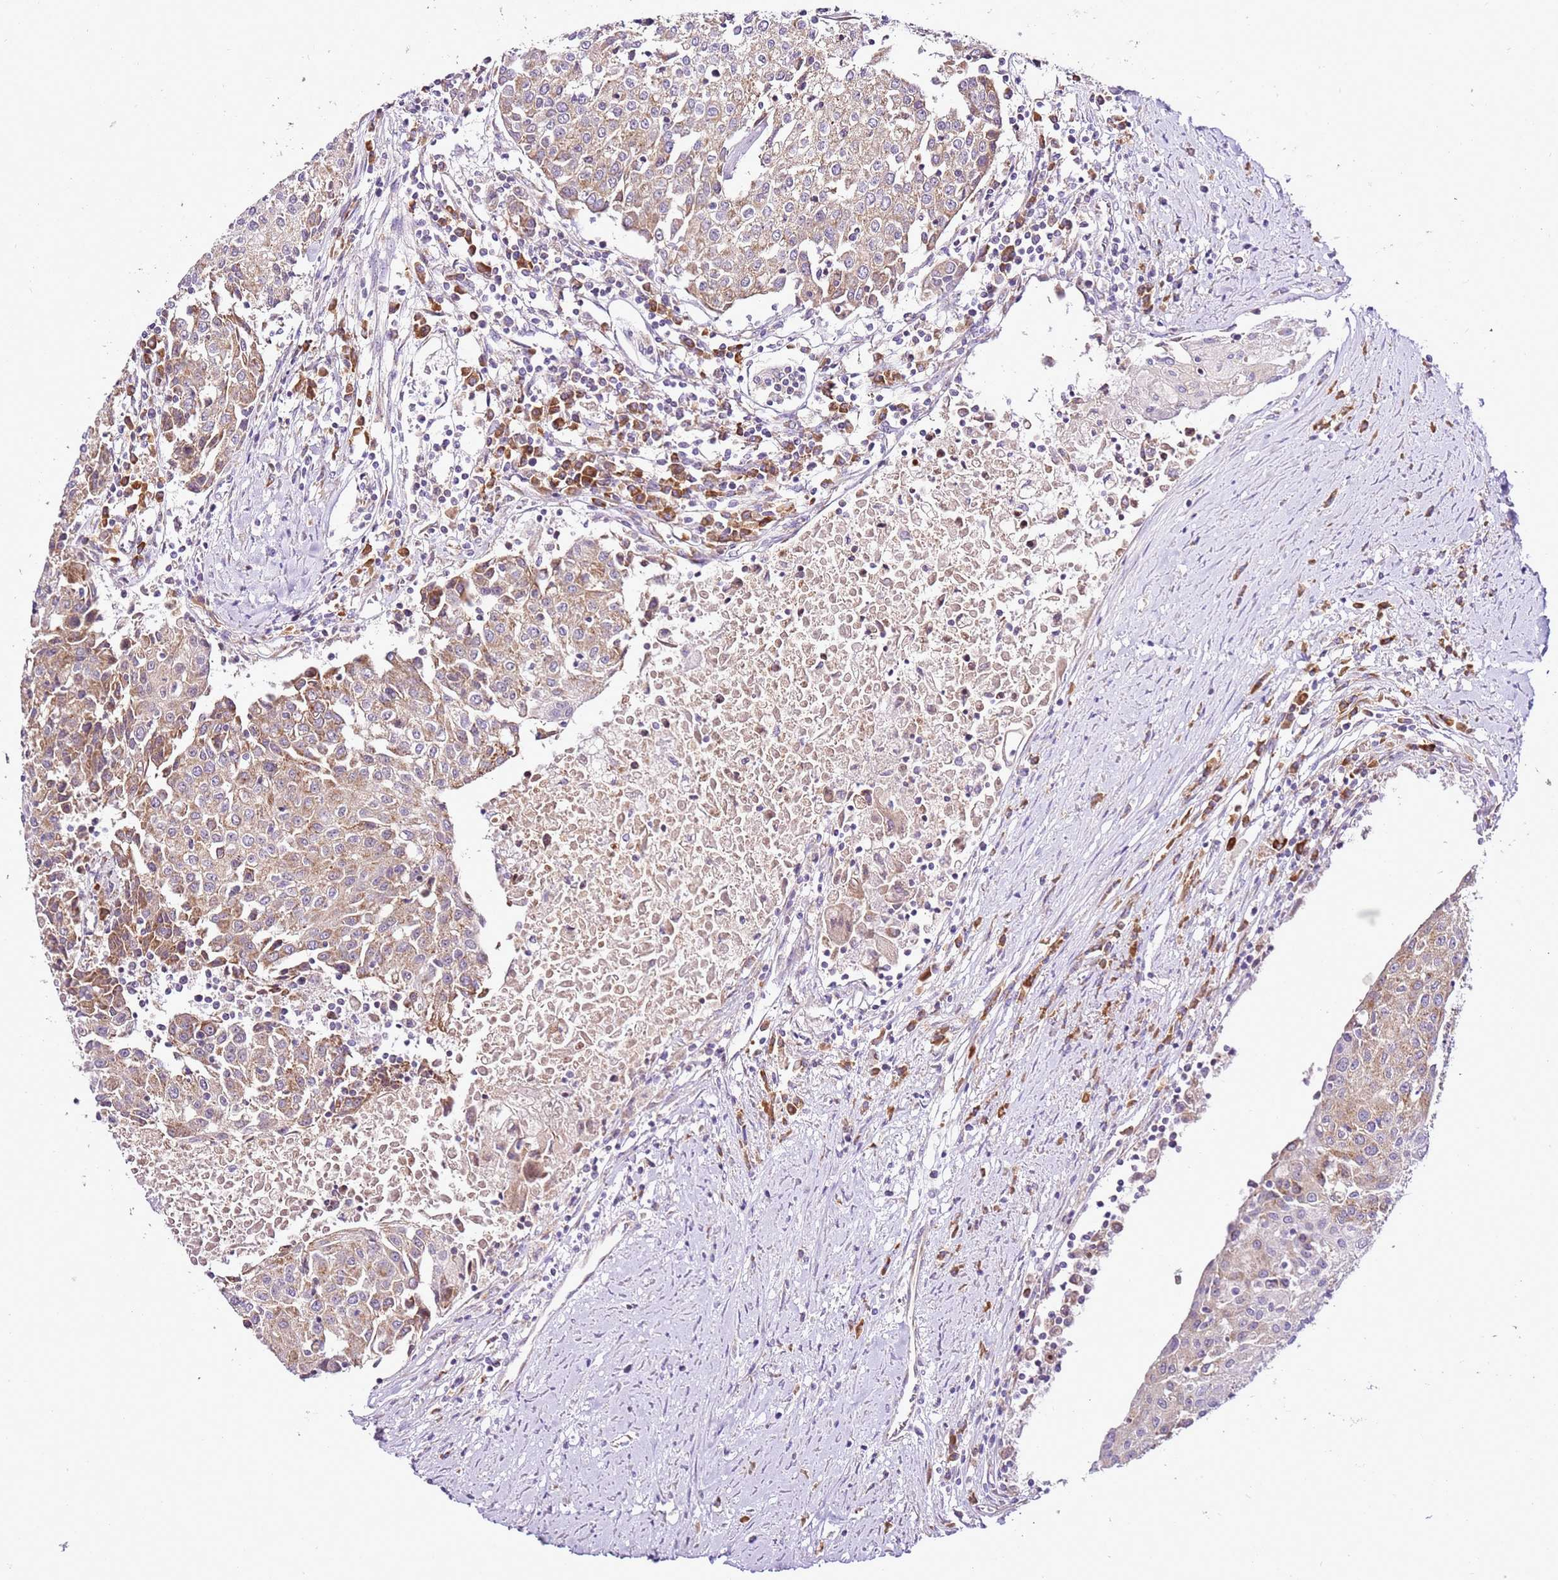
{"staining": {"intensity": "moderate", "quantity": ">75%", "location": "cytoplasmic/membranous"}, "tissue": "urothelial cancer", "cell_type": "Tumor cells", "image_type": "cancer", "snomed": [{"axis": "morphology", "description": "Urothelial carcinoma, High grade"}, {"axis": "topography", "description": "Urinary bladder"}], "caption": "Urothelial carcinoma (high-grade) was stained to show a protein in brown. There is medium levels of moderate cytoplasmic/membranous expression in about >75% of tumor cells. Immunohistochemistry (ihc) stains the protein of interest in brown and the nuclei are stained blue.", "gene": "MRPL36", "patient": {"sex": "female", "age": 85}}